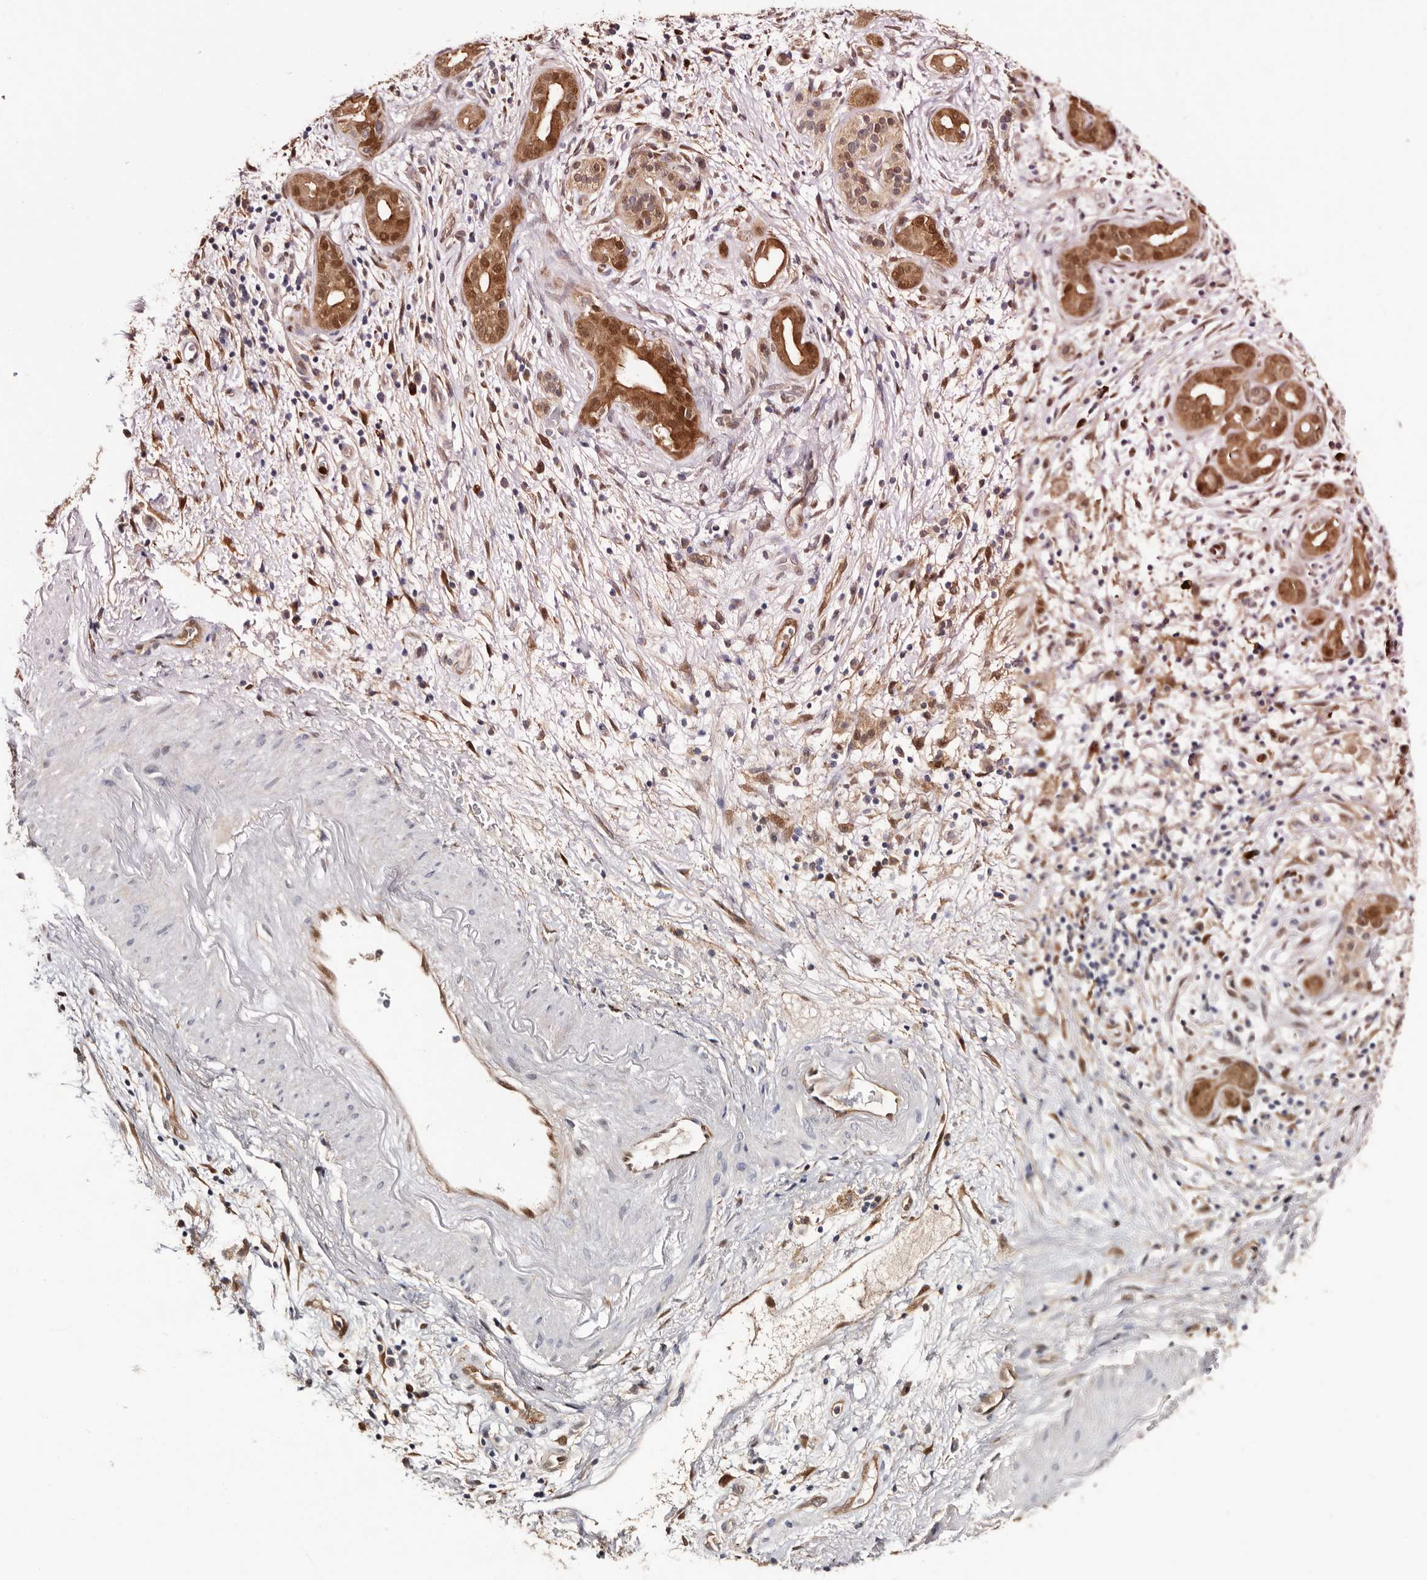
{"staining": {"intensity": "moderate", "quantity": ">75%", "location": "cytoplasmic/membranous,nuclear"}, "tissue": "pancreatic cancer", "cell_type": "Tumor cells", "image_type": "cancer", "snomed": [{"axis": "morphology", "description": "Adenocarcinoma, NOS"}, {"axis": "topography", "description": "Pancreas"}], "caption": "IHC of human pancreatic cancer (adenocarcinoma) demonstrates medium levels of moderate cytoplasmic/membranous and nuclear staining in approximately >75% of tumor cells.", "gene": "TP53I3", "patient": {"sex": "male", "age": 78}}